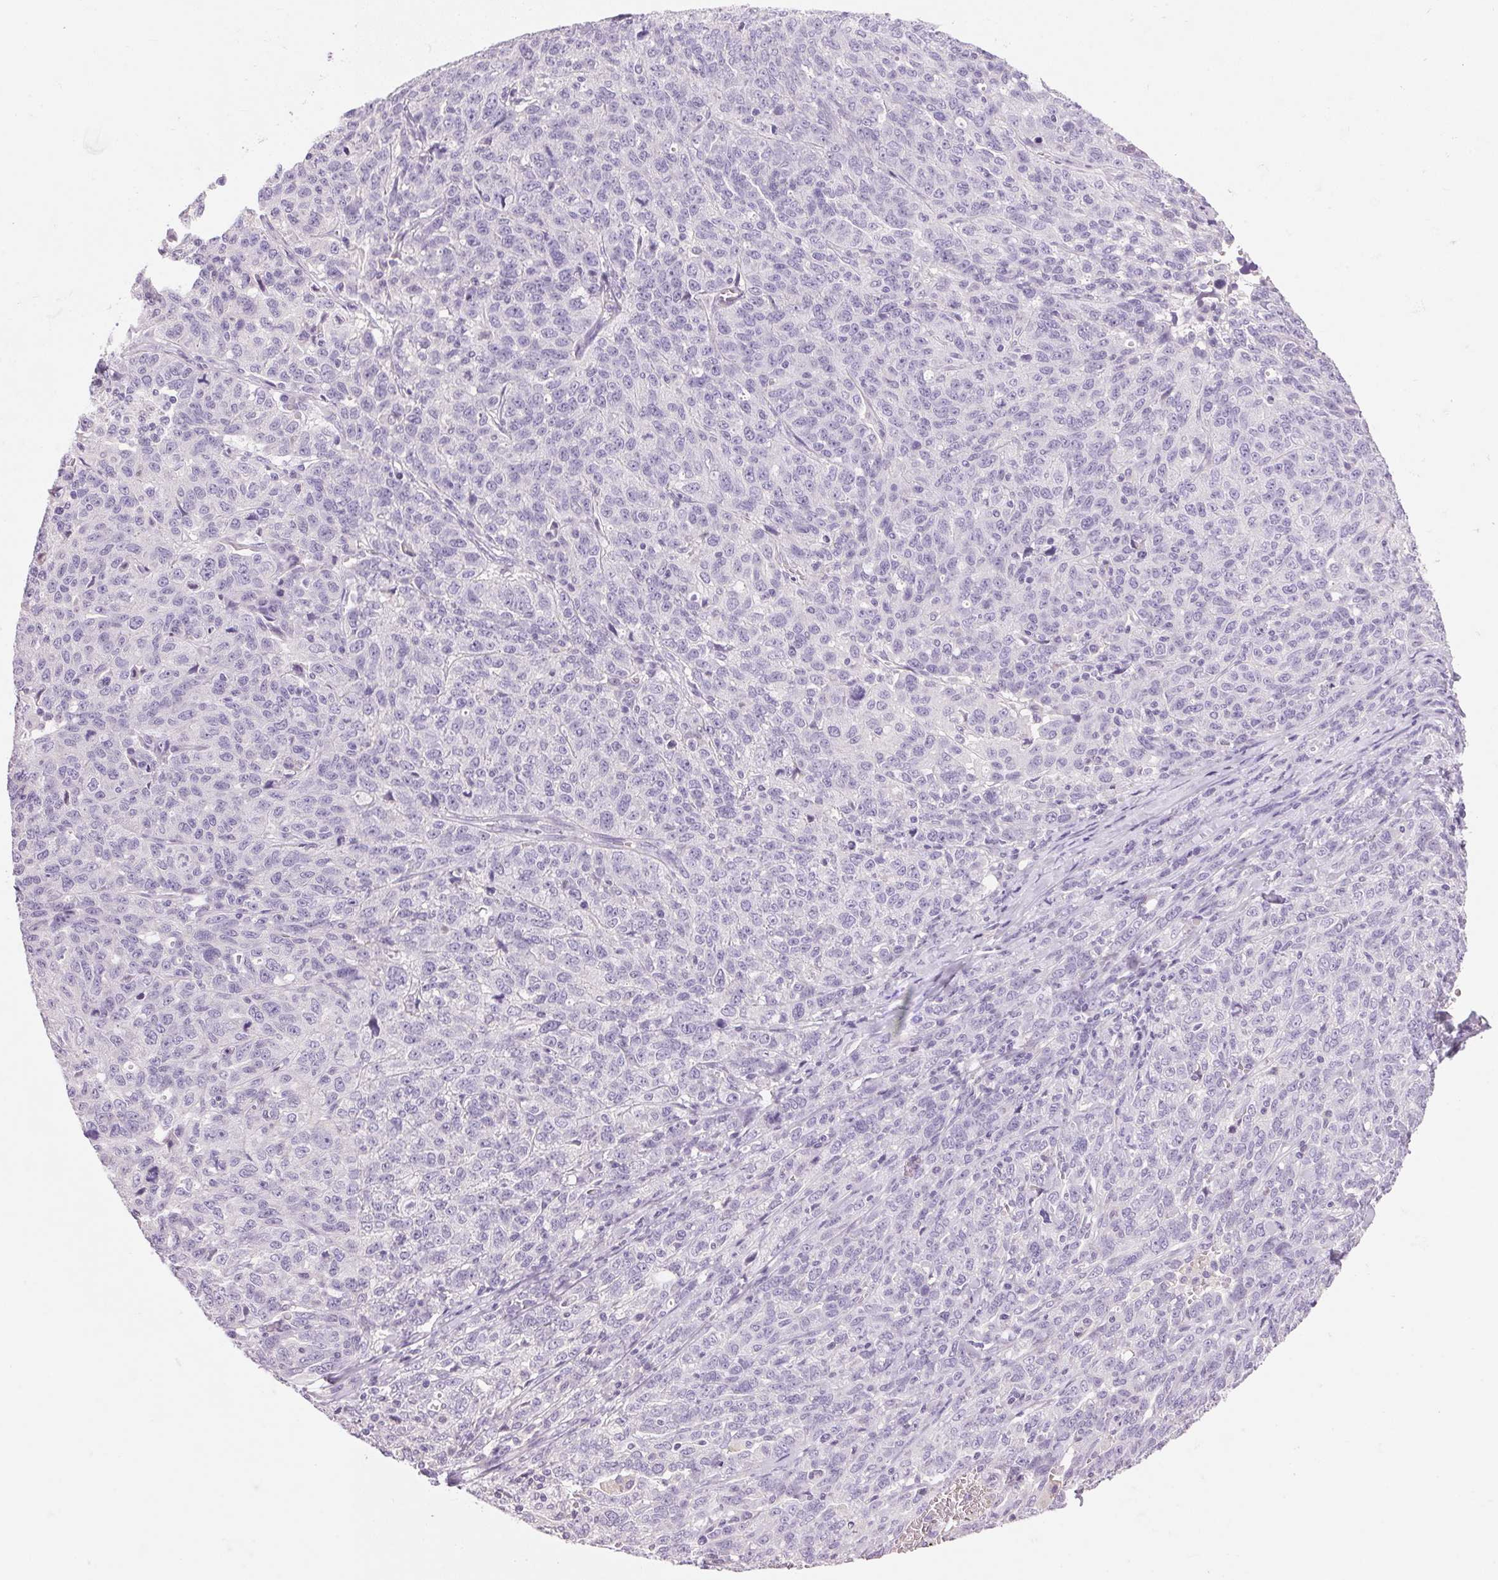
{"staining": {"intensity": "negative", "quantity": "none", "location": "none"}, "tissue": "ovarian cancer", "cell_type": "Tumor cells", "image_type": "cancer", "snomed": [{"axis": "morphology", "description": "Cystadenocarcinoma, serous, NOS"}, {"axis": "topography", "description": "Ovary"}], "caption": "Immunohistochemical staining of human ovarian serous cystadenocarcinoma demonstrates no significant positivity in tumor cells.", "gene": "HSD17B2", "patient": {"sex": "female", "age": 71}}